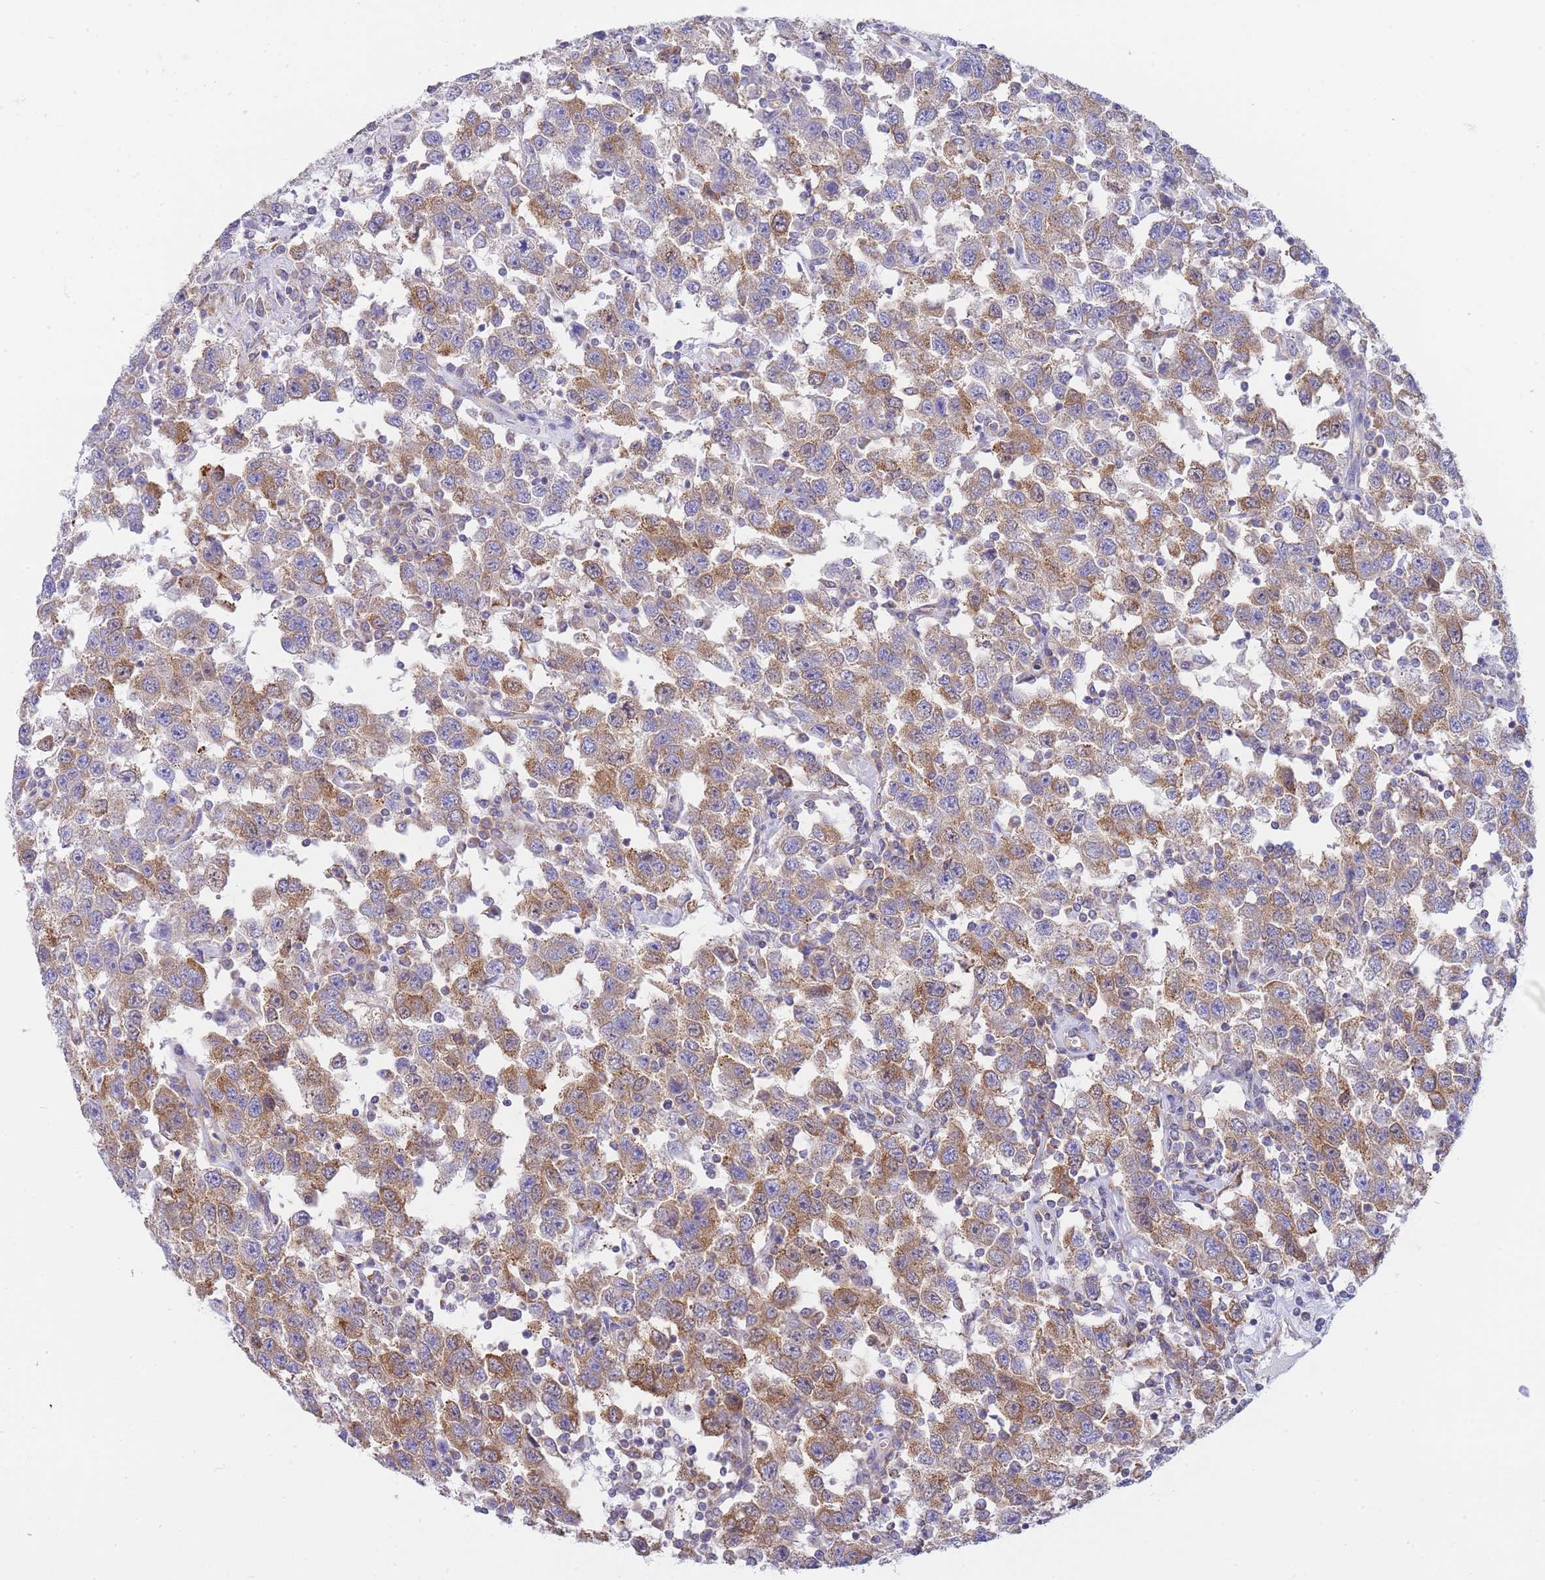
{"staining": {"intensity": "moderate", "quantity": "25%-75%", "location": "cytoplasmic/membranous"}, "tissue": "testis cancer", "cell_type": "Tumor cells", "image_type": "cancer", "snomed": [{"axis": "morphology", "description": "Seminoma, NOS"}, {"axis": "topography", "description": "Testis"}], "caption": "Testis cancer (seminoma) stained for a protein (brown) displays moderate cytoplasmic/membranous positive expression in about 25%-75% of tumor cells.", "gene": "SH2B2", "patient": {"sex": "male", "age": 41}}